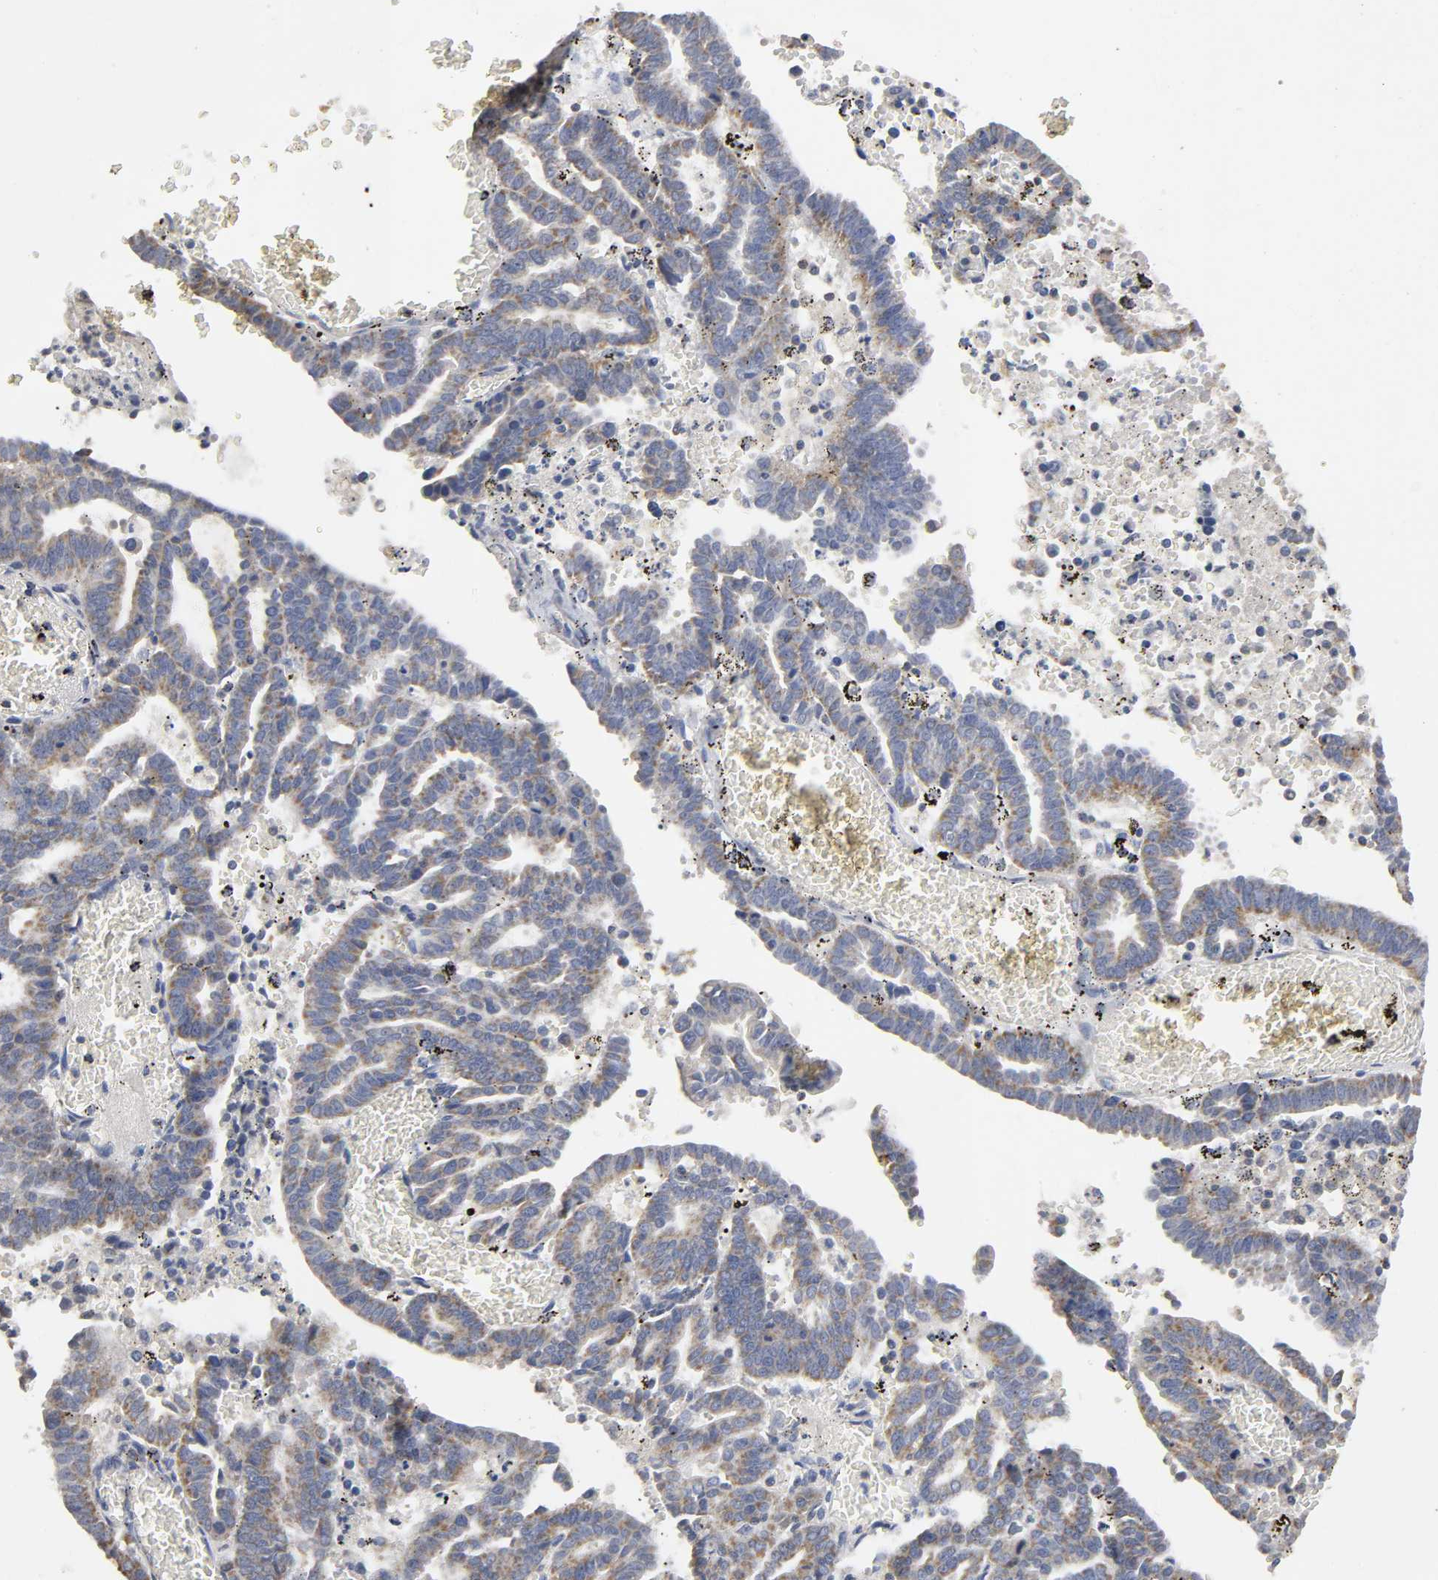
{"staining": {"intensity": "moderate", "quantity": ">75%", "location": "cytoplasmic/membranous"}, "tissue": "endometrial cancer", "cell_type": "Tumor cells", "image_type": "cancer", "snomed": [{"axis": "morphology", "description": "Adenocarcinoma, NOS"}, {"axis": "topography", "description": "Uterus"}], "caption": "A micrograph of human endometrial cancer stained for a protein demonstrates moderate cytoplasmic/membranous brown staining in tumor cells.", "gene": "SYT16", "patient": {"sex": "female", "age": 83}}